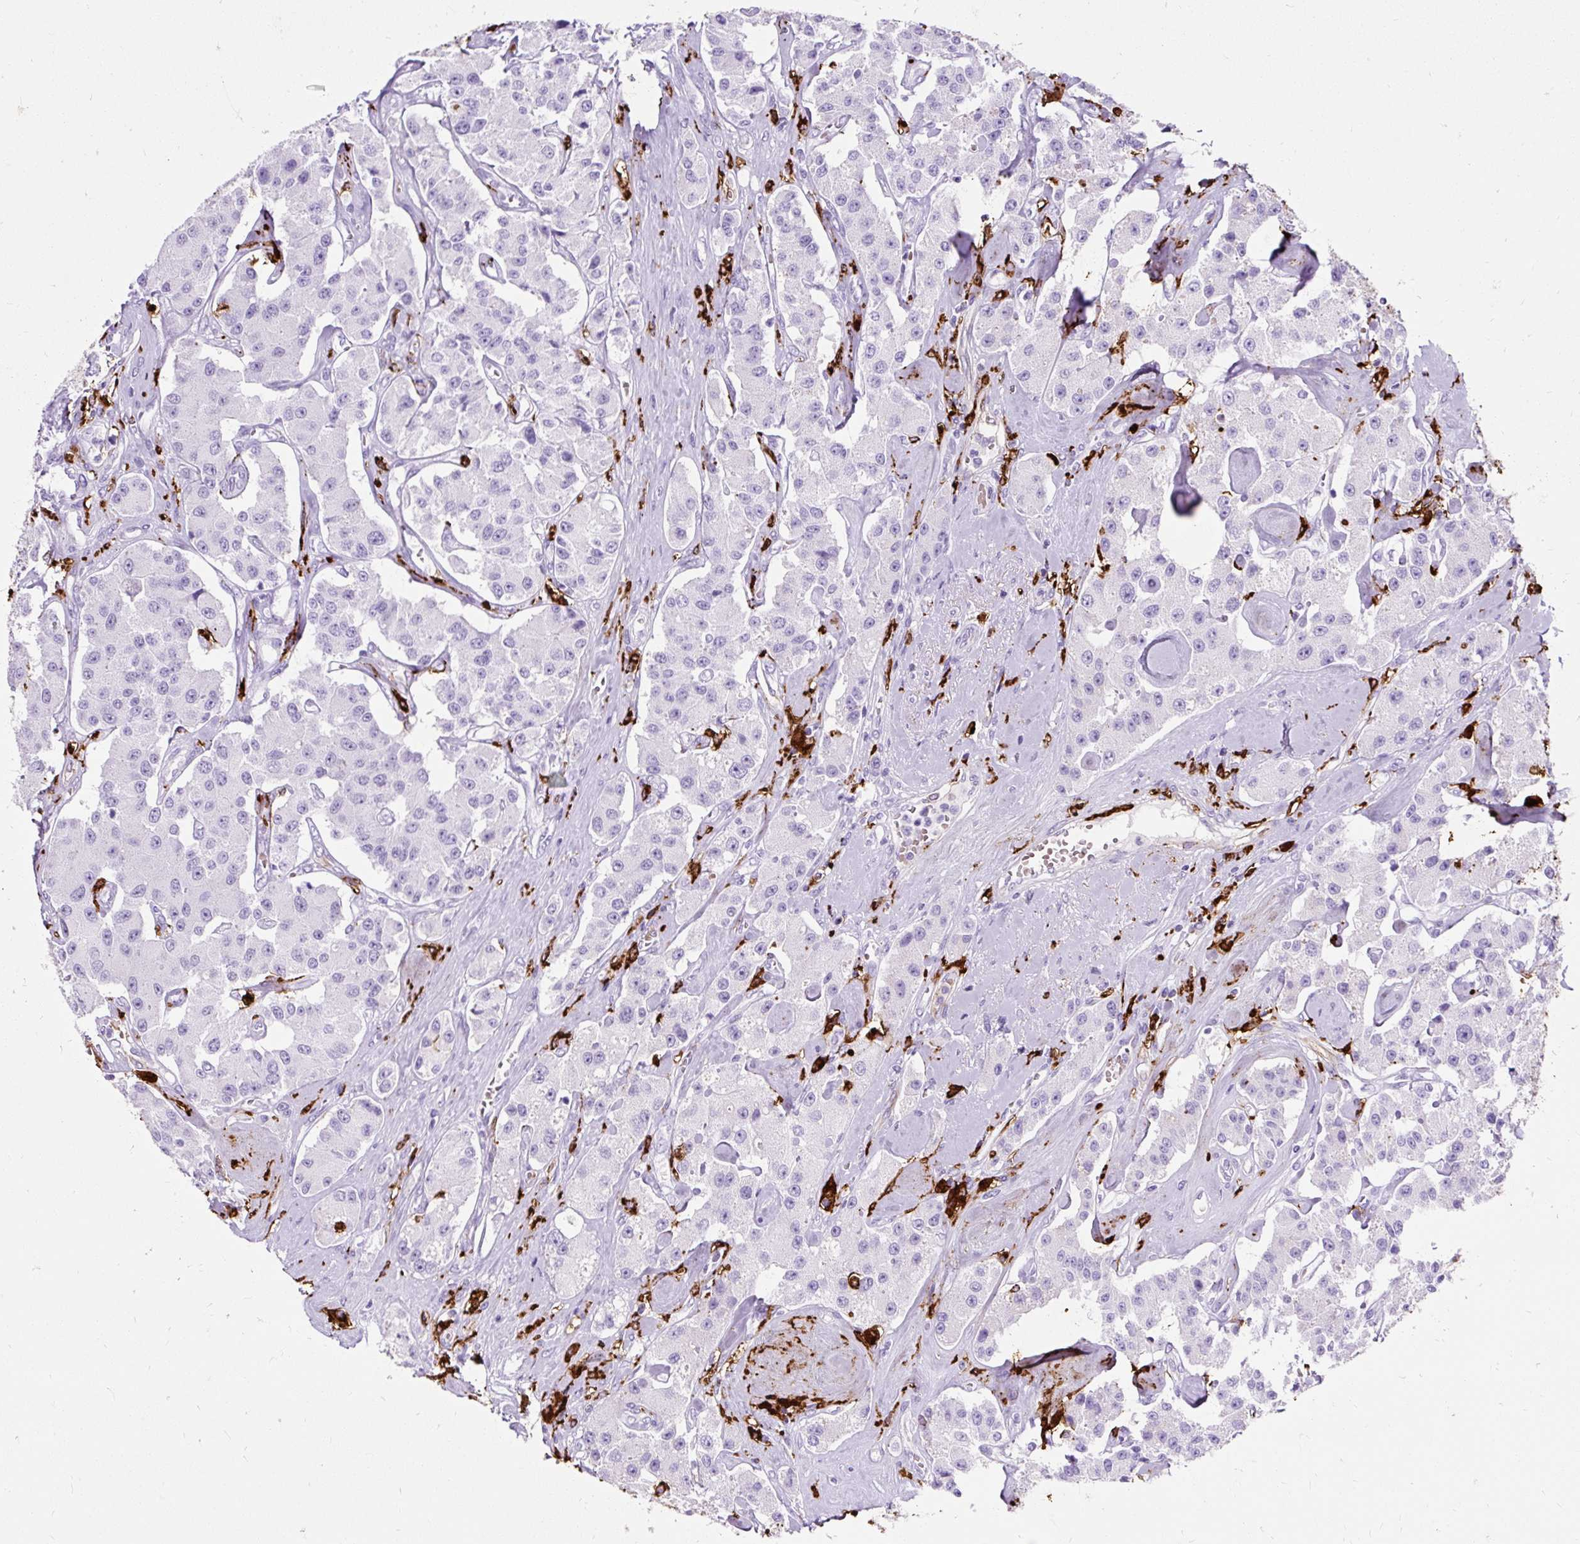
{"staining": {"intensity": "negative", "quantity": "none", "location": "none"}, "tissue": "carcinoid", "cell_type": "Tumor cells", "image_type": "cancer", "snomed": [{"axis": "morphology", "description": "Carcinoid, malignant, NOS"}, {"axis": "topography", "description": "Pancreas"}], "caption": "DAB (3,3'-diaminobenzidine) immunohistochemical staining of human carcinoid displays no significant expression in tumor cells.", "gene": "HLA-DRA", "patient": {"sex": "male", "age": 41}}